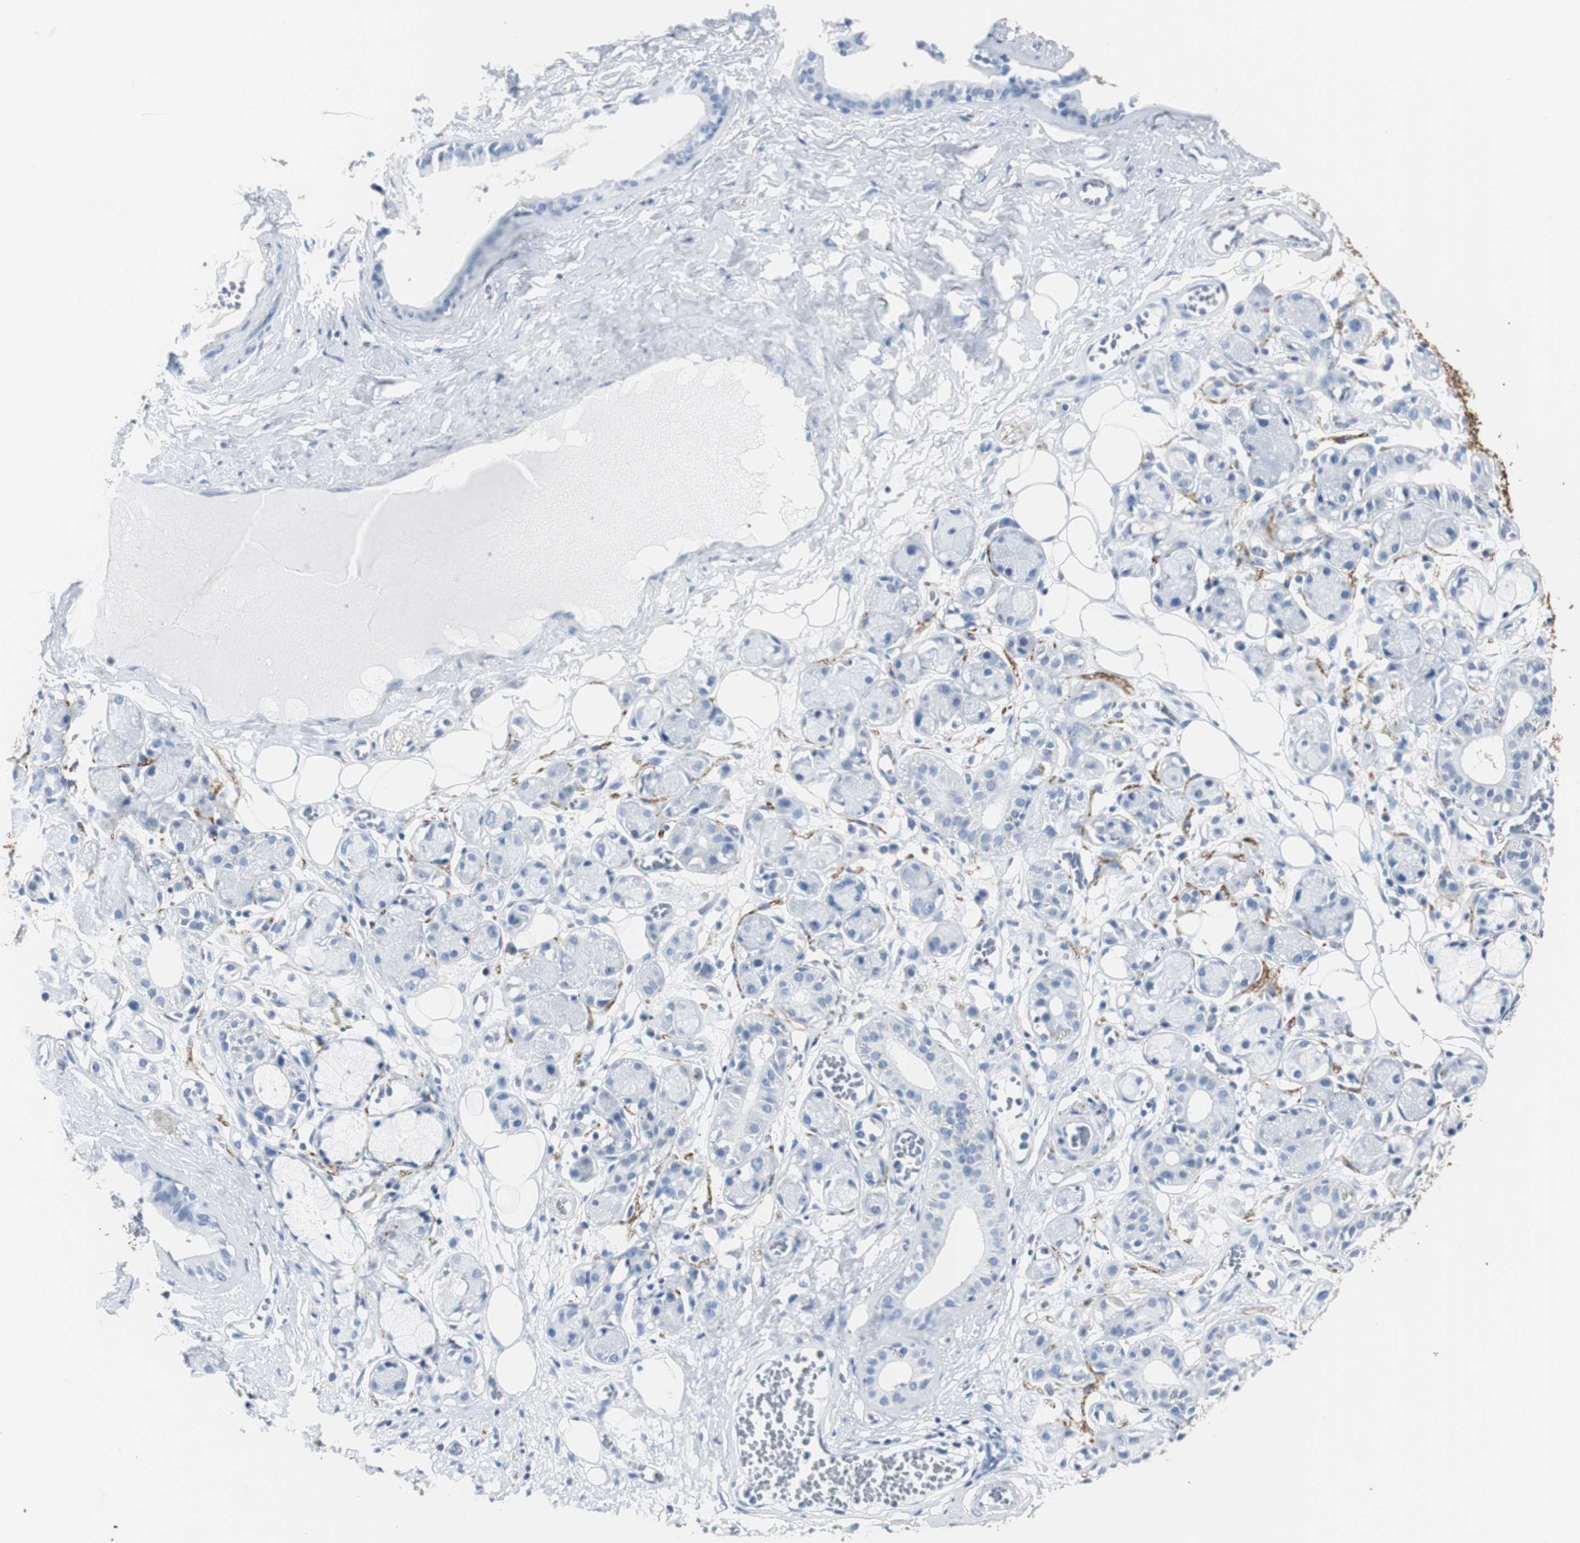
{"staining": {"intensity": "negative", "quantity": "none", "location": "none"}, "tissue": "adipose tissue", "cell_type": "Adipocytes", "image_type": "normal", "snomed": [{"axis": "morphology", "description": "Normal tissue, NOS"}, {"axis": "morphology", "description": "Inflammation, NOS"}, {"axis": "topography", "description": "Vascular tissue"}, {"axis": "topography", "description": "Salivary gland"}], "caption": "Immunohistochemistry (IHC) image of benign adipose tissue stained for a protein (brown), which exhibits no staining in adipocytes.", "gene": "GAP43", "patient": {"sex": "female", "age": 75}}